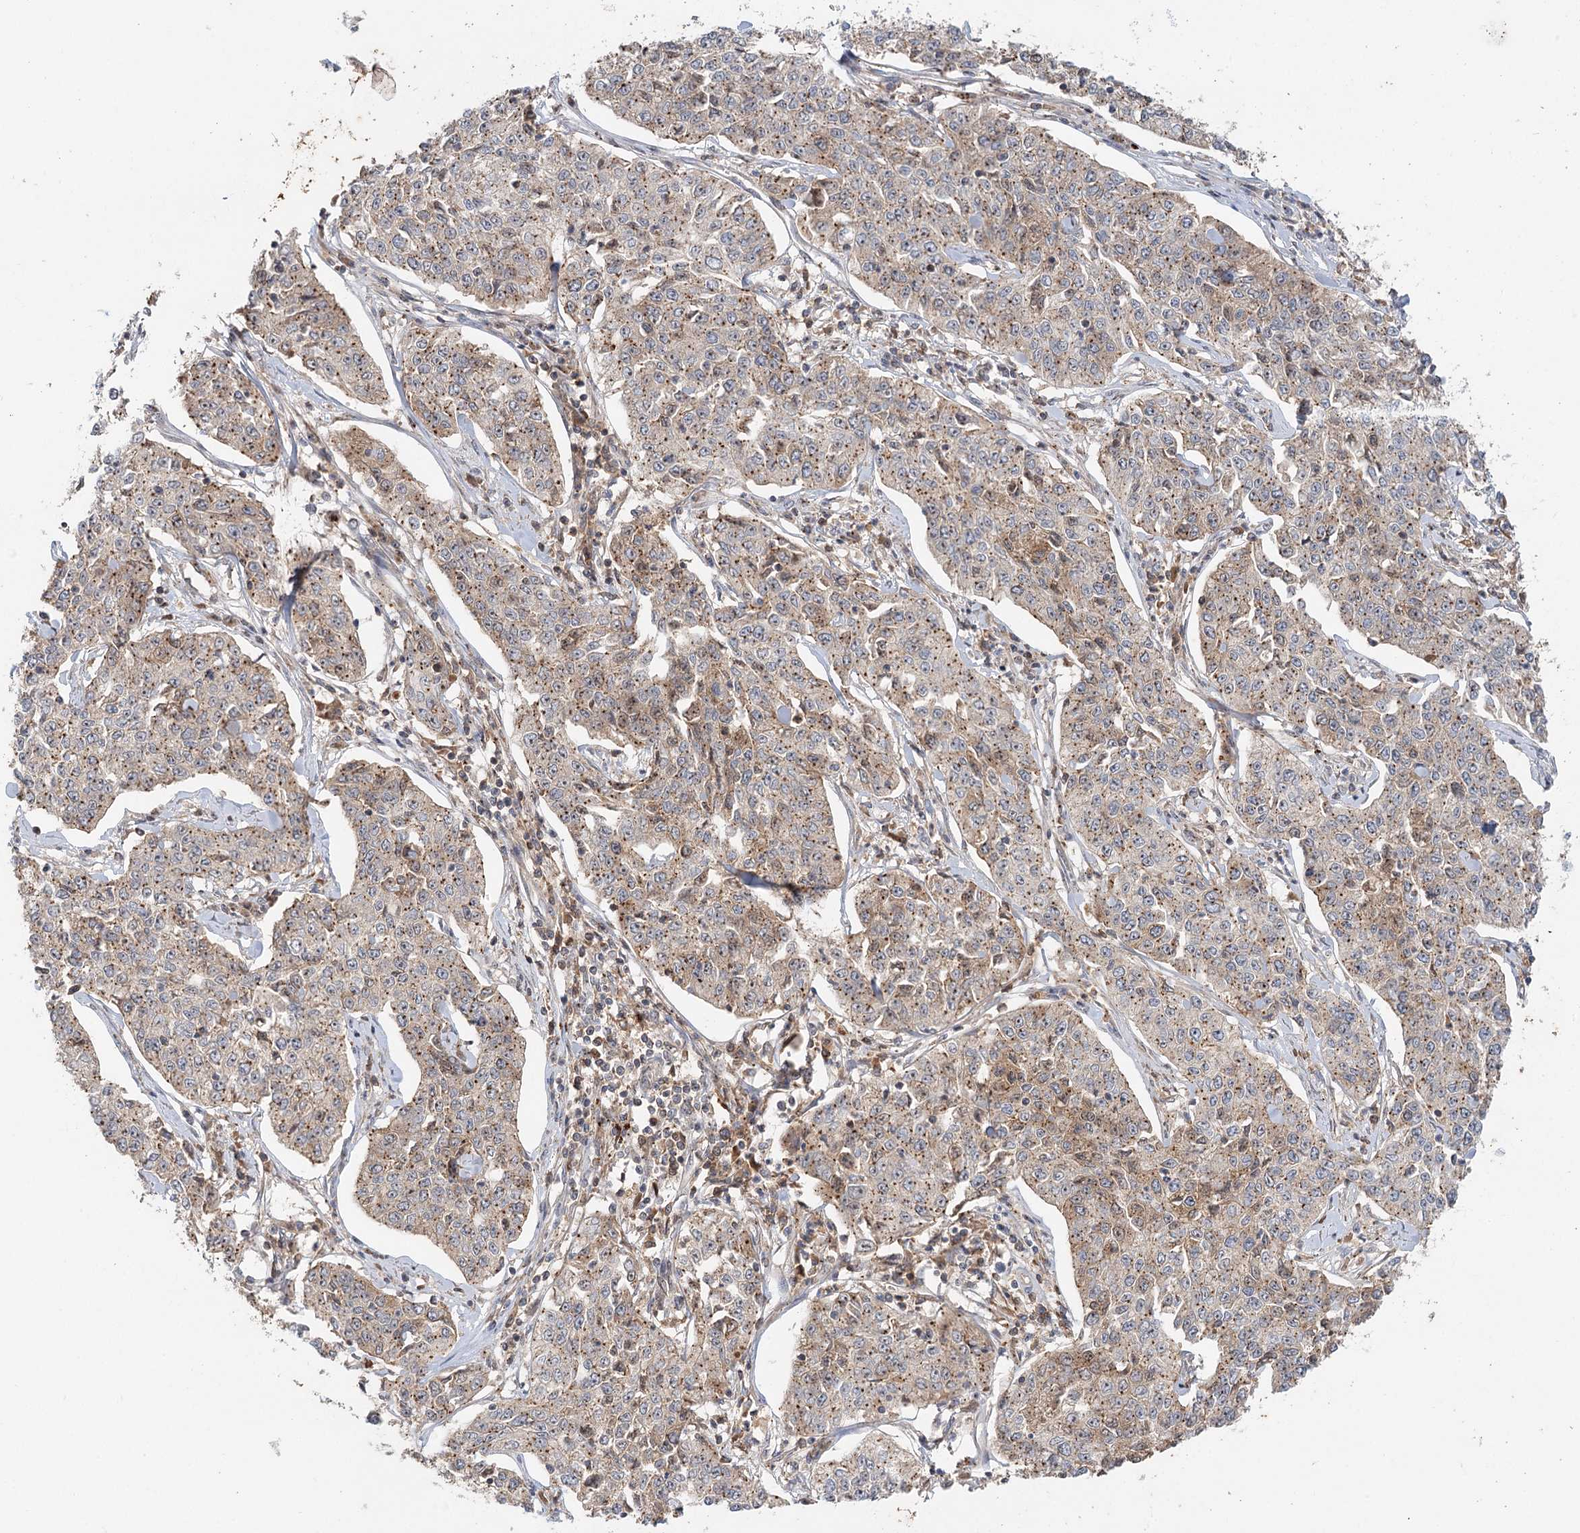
{"staining": {"intensity": "moderate", "quantity": "25%-75%", "location": "cytoplasmic/membranous"}, "tissue": "cervical cancer", "cell_type": "Tumor cells", "image_type": "cancer", "snomed": [{"axis": "morphology", "description": "Squamous cell carcinoma, NOS"}, {"axis": "topography", "description": "Cervix"}], "caption": "Brown immunohistochemical staining in human cervical squamous cell carcinoma reveals moderate cytoplasmic/membranous expression in about 25%-75% of tumor cells.", "gene": "RAPGEF6", "patient": {"sex": "female", "age": 35}}